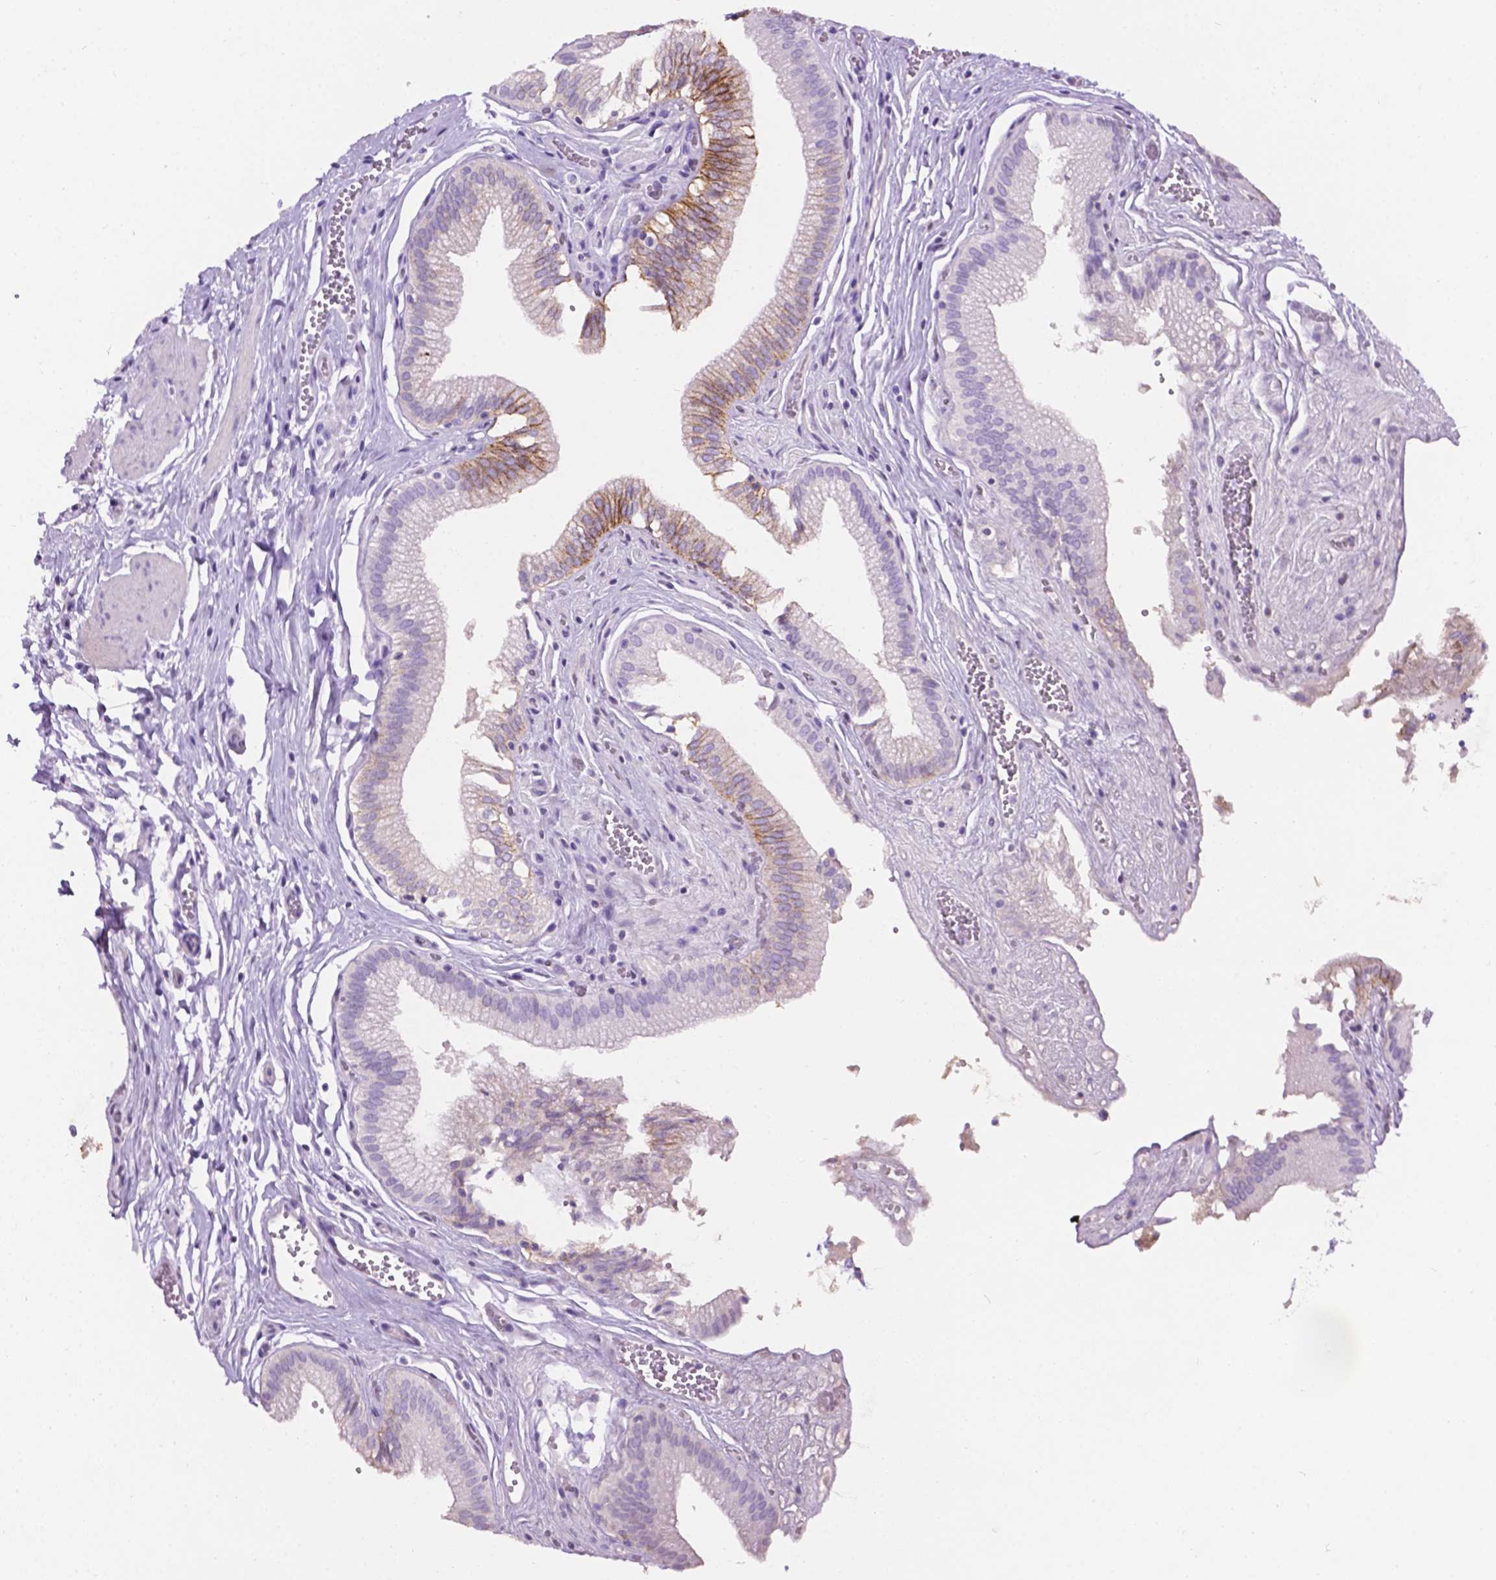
{"staining": {"intensity": "moderate", "quantity": "25%-75%", "location": "cytoplasmic/membranous"}, "tissue": "gallbladder", "cell_type": "Glandular cells", "image_type": "normal", "snomed": [{"axis": "morphology", "description": "Normal tissue, NOS"}, {"axis": "topography", "description": "Gallbladder"}, {"axis": "topography", "description": "Peripheral nerve tissue"}], "caption": "Immunohistochemistry histopathology image of unremarkable gallbladder stained for a protein (brown), which exhibits medium levels of moderate cytoplasmic/membranous expression in approximately 25%-75% of glandular cells.", "gene": "TACSTD2", "patient": {"sex": "male", "age": 17}}